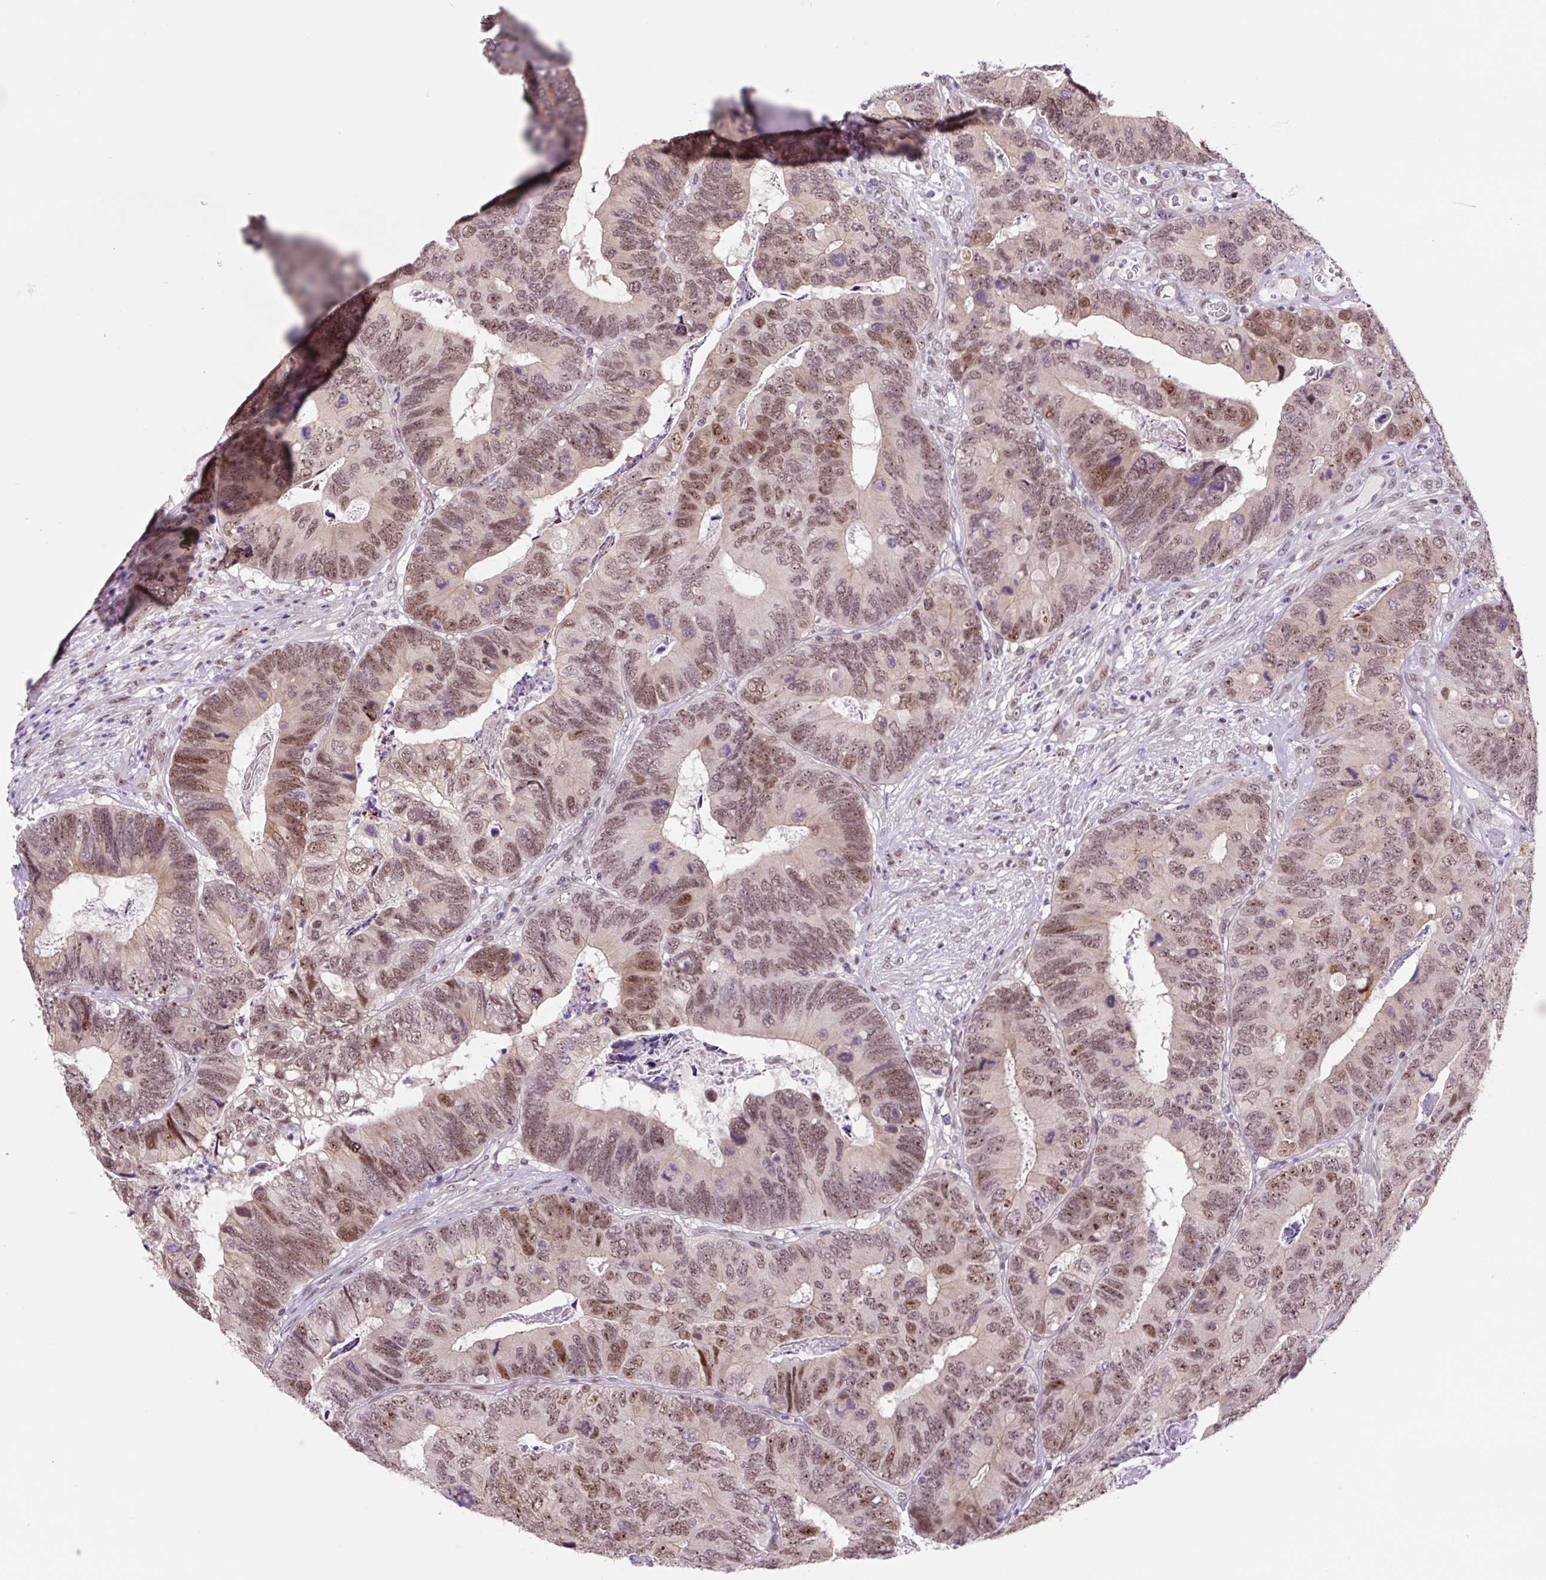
{"staining": {"intensity": "moderate", "quantity": "25%-75%", "location": "nuclear"}, "tissue": "colorectal cancer", "cell_type": "Tumor cells", "image_type": "cancer", "snomed": [{"axis": "morphology", "description": "Adenocarcinoma, NOS"}, {"axis": "topography", "description": "Colon"}], "caption": "An image of human adenocarcinoma (colorectal) stained for a protein demonstrates moderate nuclear brown staining in tumor cells. The staining was performed using DAB (3,3'-diaminobenzidine) to visualize the protein expression in brown, while the nuclei were stained in blue with hematoxylin (Magnification: 20x).", "gene": "TAF1A", "patient": {"sex": "female", "age": 67}}